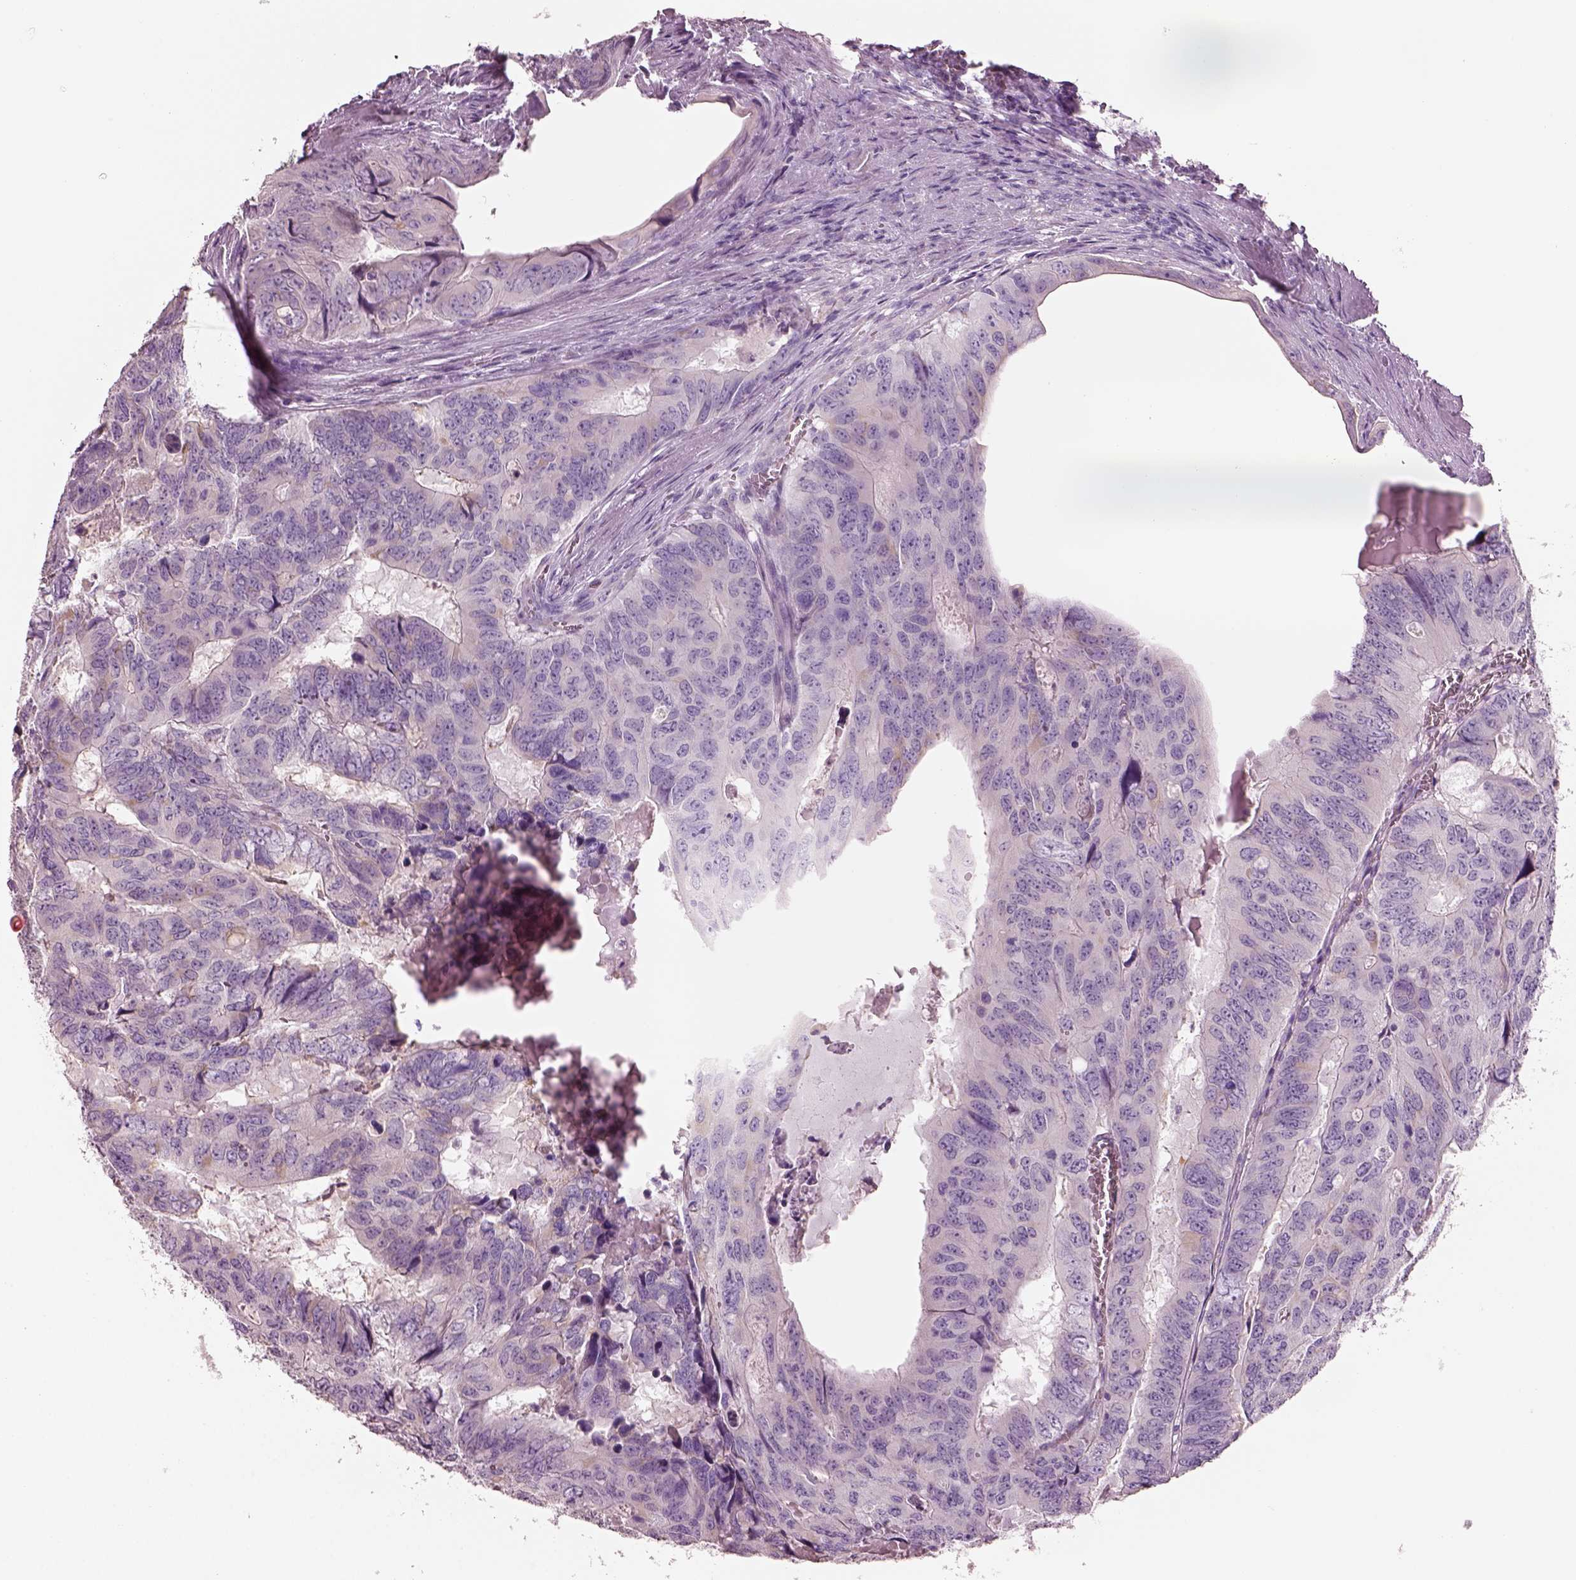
{"staining": {"intensity": "negative", "quantity": "none", "location": "none"}, "tissue": "colorectal cancer", "cell_type": "Tumor cells", "image_type": "cancer", "snomed": [{"axis": "morphology", "description": "Adenocarcinoma, NOS"}, {"axis": "topography", "description": "Colon"}], "caption": "This is an immunohistochemistry (IHC) micrograph of human colorectal adenocarcinoma. There is no staining in tumor cells.", "gene": "PNOC", "patient": {"sex": "male", "age": 79}}